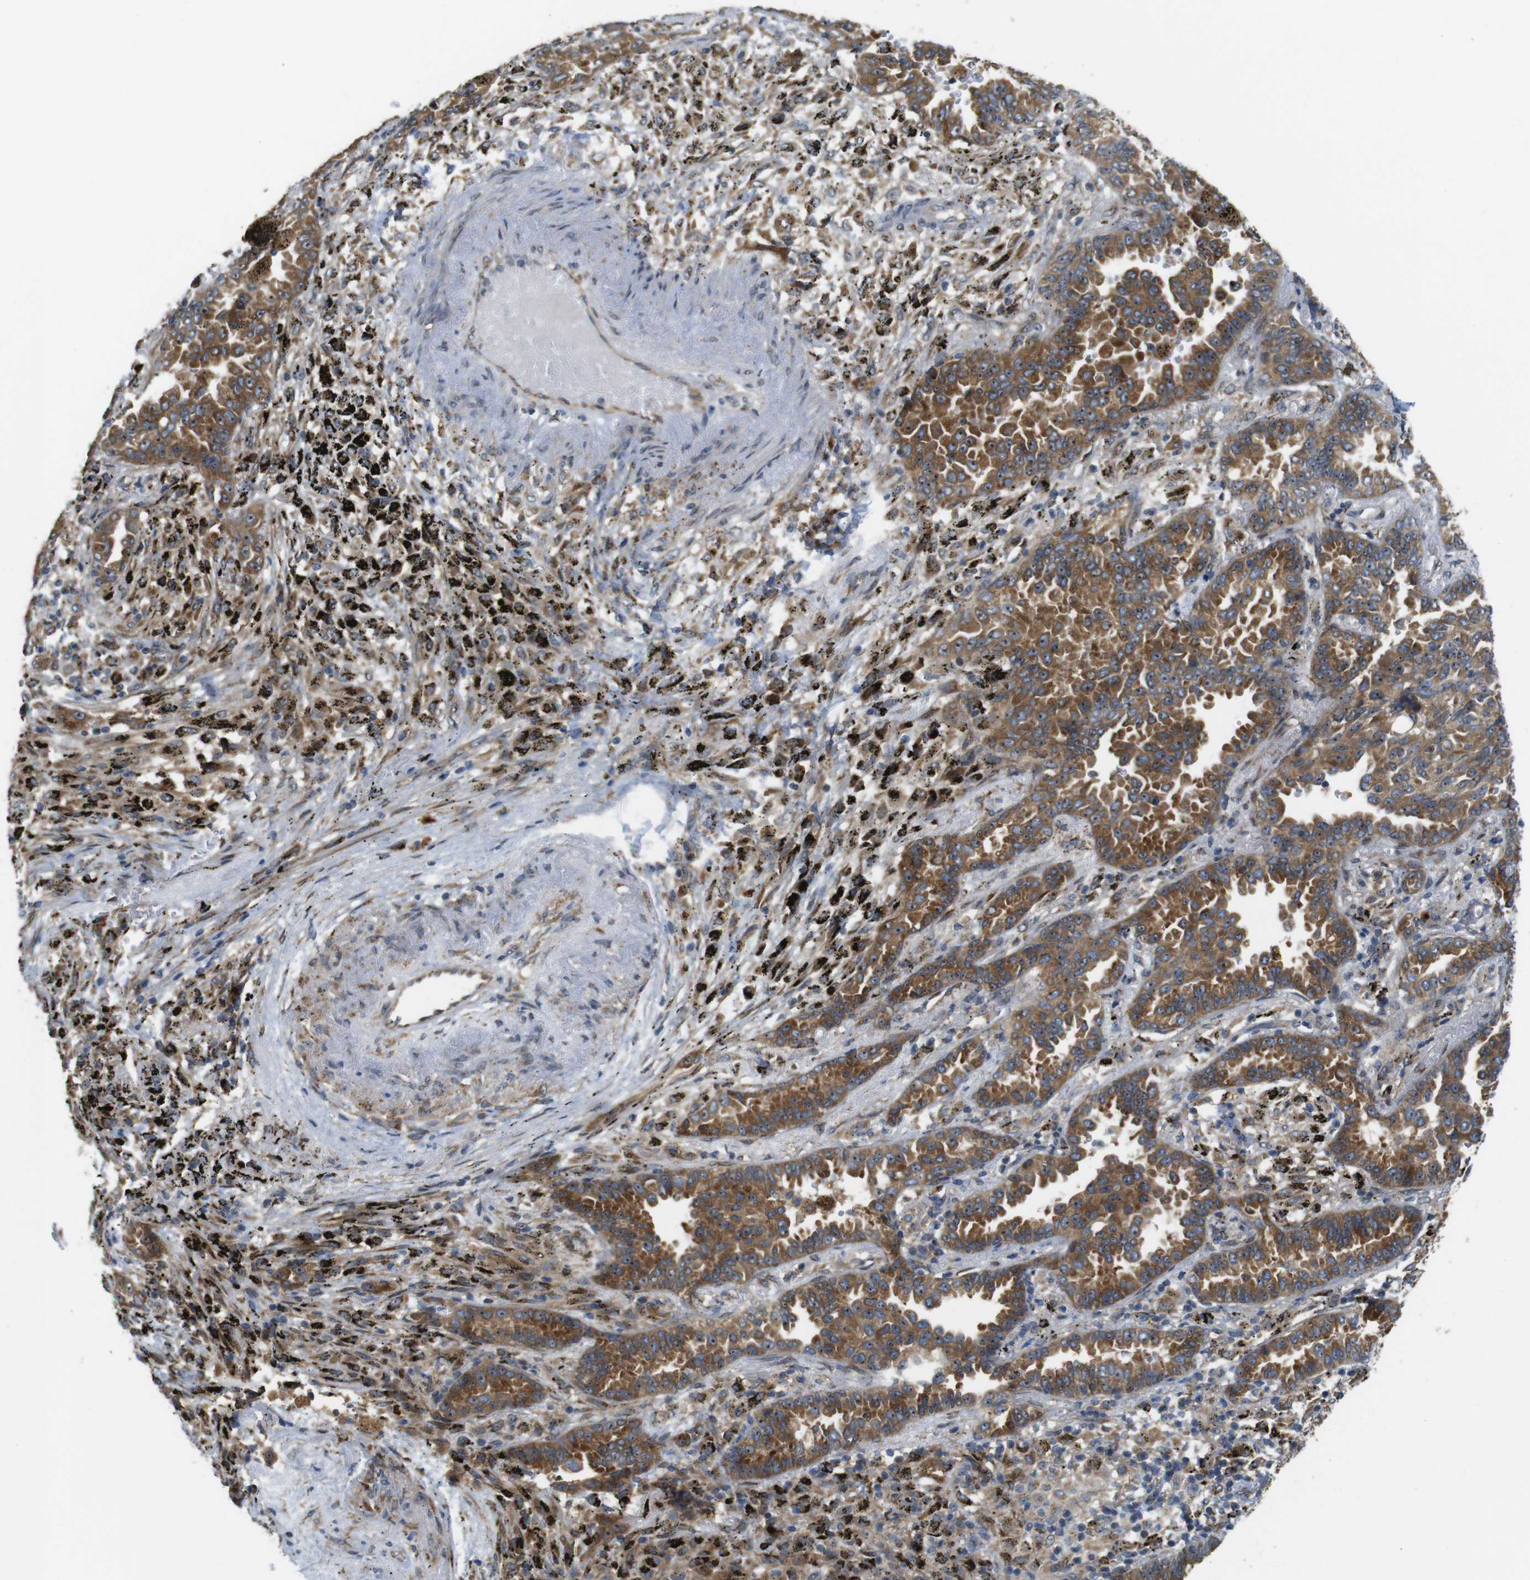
{"staining": {"intensity": "strong", "quantity": ">75%", "location": "cytoplasmic/membranous"}, "tissue": "lung cancer", "cell_type": "Tumor cells", "image_type": "cancer", "snomed": [{"axis": "morphology", "description": "Normal tissue, NOS"}, {"axis": "morphology", "description": "Adenocarcinoma, NOS"}, {"axis": "topography", "description": "Lung"}], "caption": "Immunohistochemistry of lung adenocarcinoma reveals high levels of strong cytoplasmic/membranous staining in about >75% of tumor cells.", "gene": "TMEM143", "patient": {"sex": "male", "age": 59}}